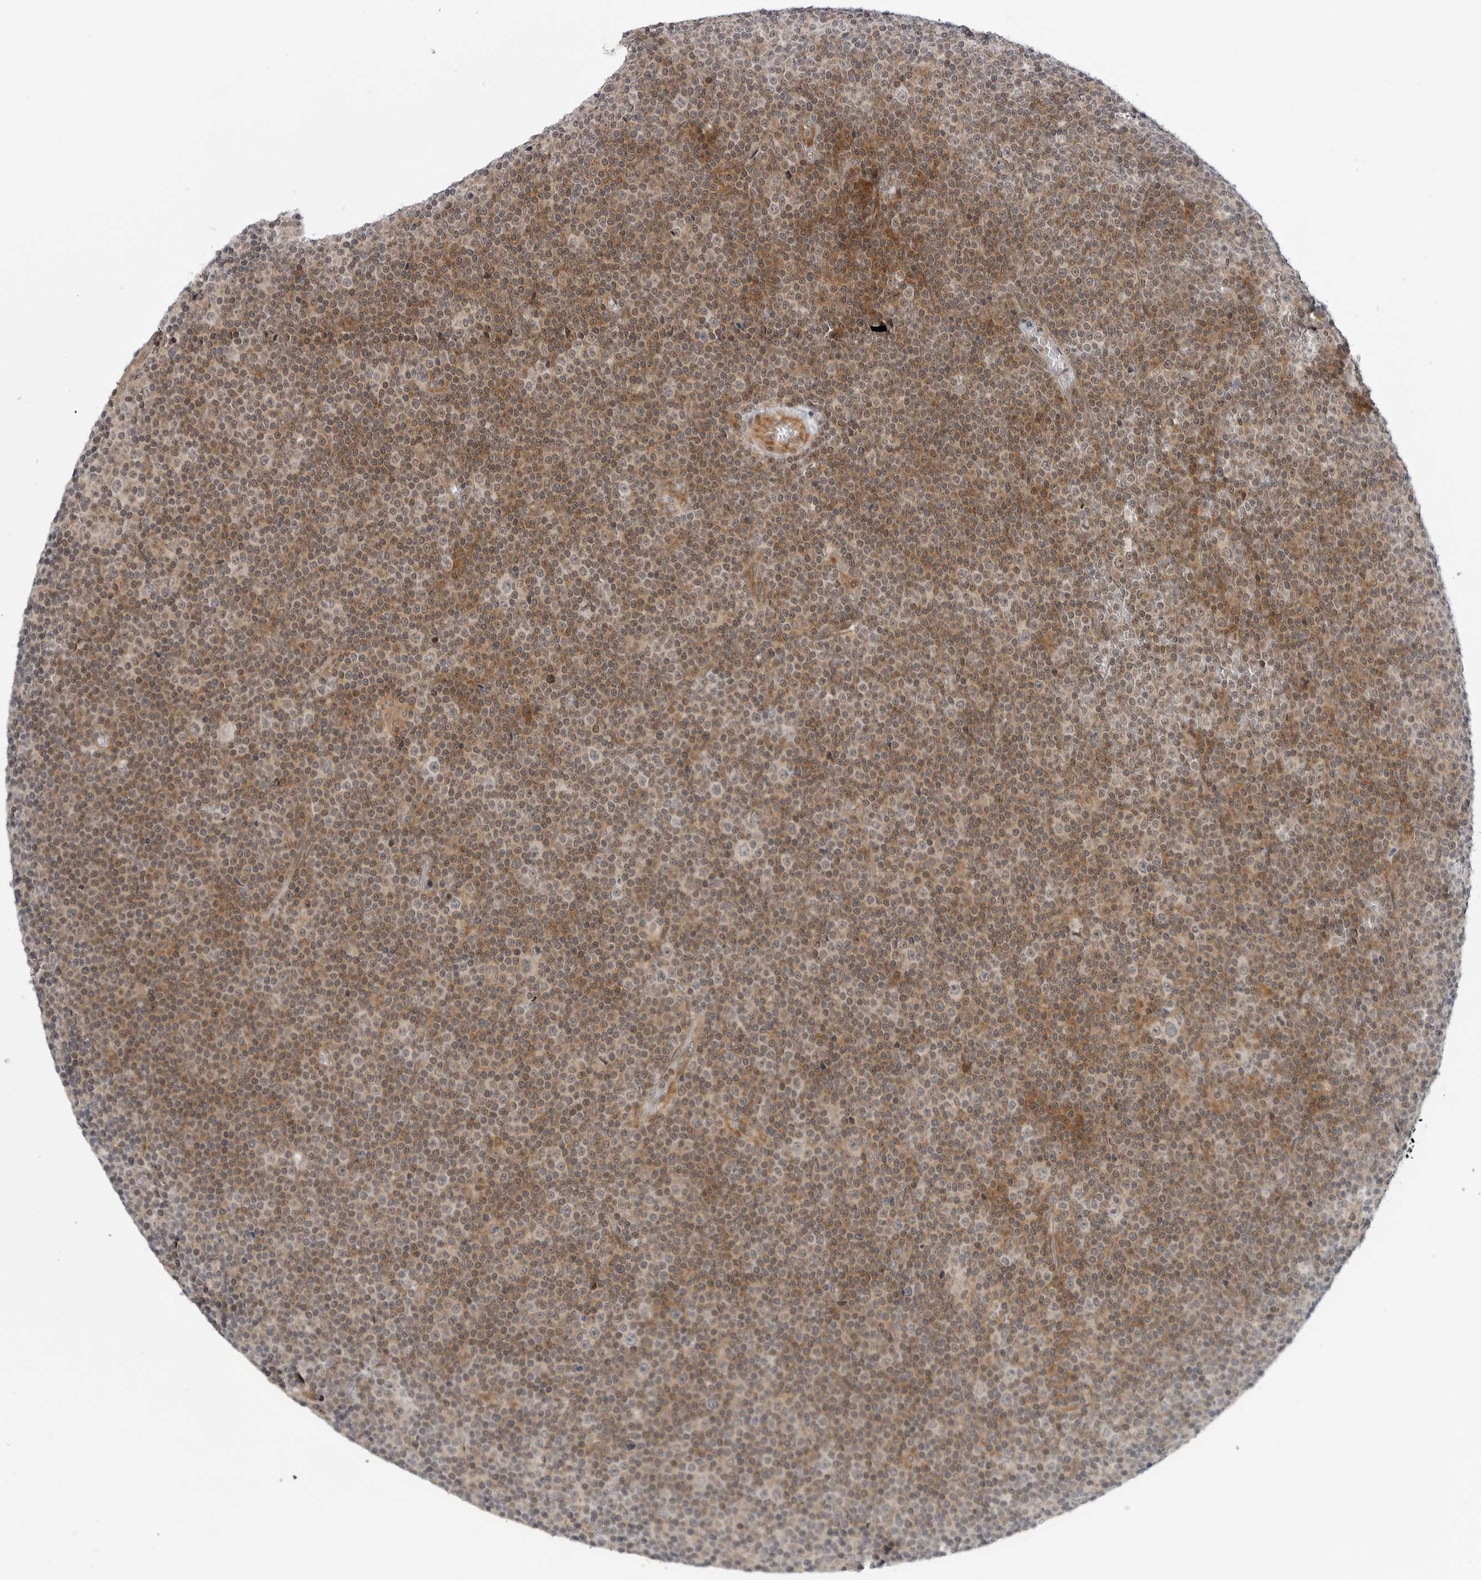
{"staining": {"intensity": "moderate", "quantity": "<25%", "location": "cytoplasmic/membranous"}, "tissue": "lymphoma", "cell_type": "Tumor cells", "image_type": "cancer", "snomed": [{"axis": "morphology", "description": "Malignant lymphoma, non-Hodgkin's type, Low grade"}, {"axis": "topography", "description": "Lymph node"}], "caption": "Low-grade malignant lymphoma, non-Hodgkin's type stained for a protein reveals moderate cytoplasmic/membranous positivity in tumor cells. (DAB (3,3'-diaminobenzidine) IHC, brown staining for protein, blue staining for nuclei).", "gene": "ADAMTS5", "patient": {"sex": "female", "age": 67}}